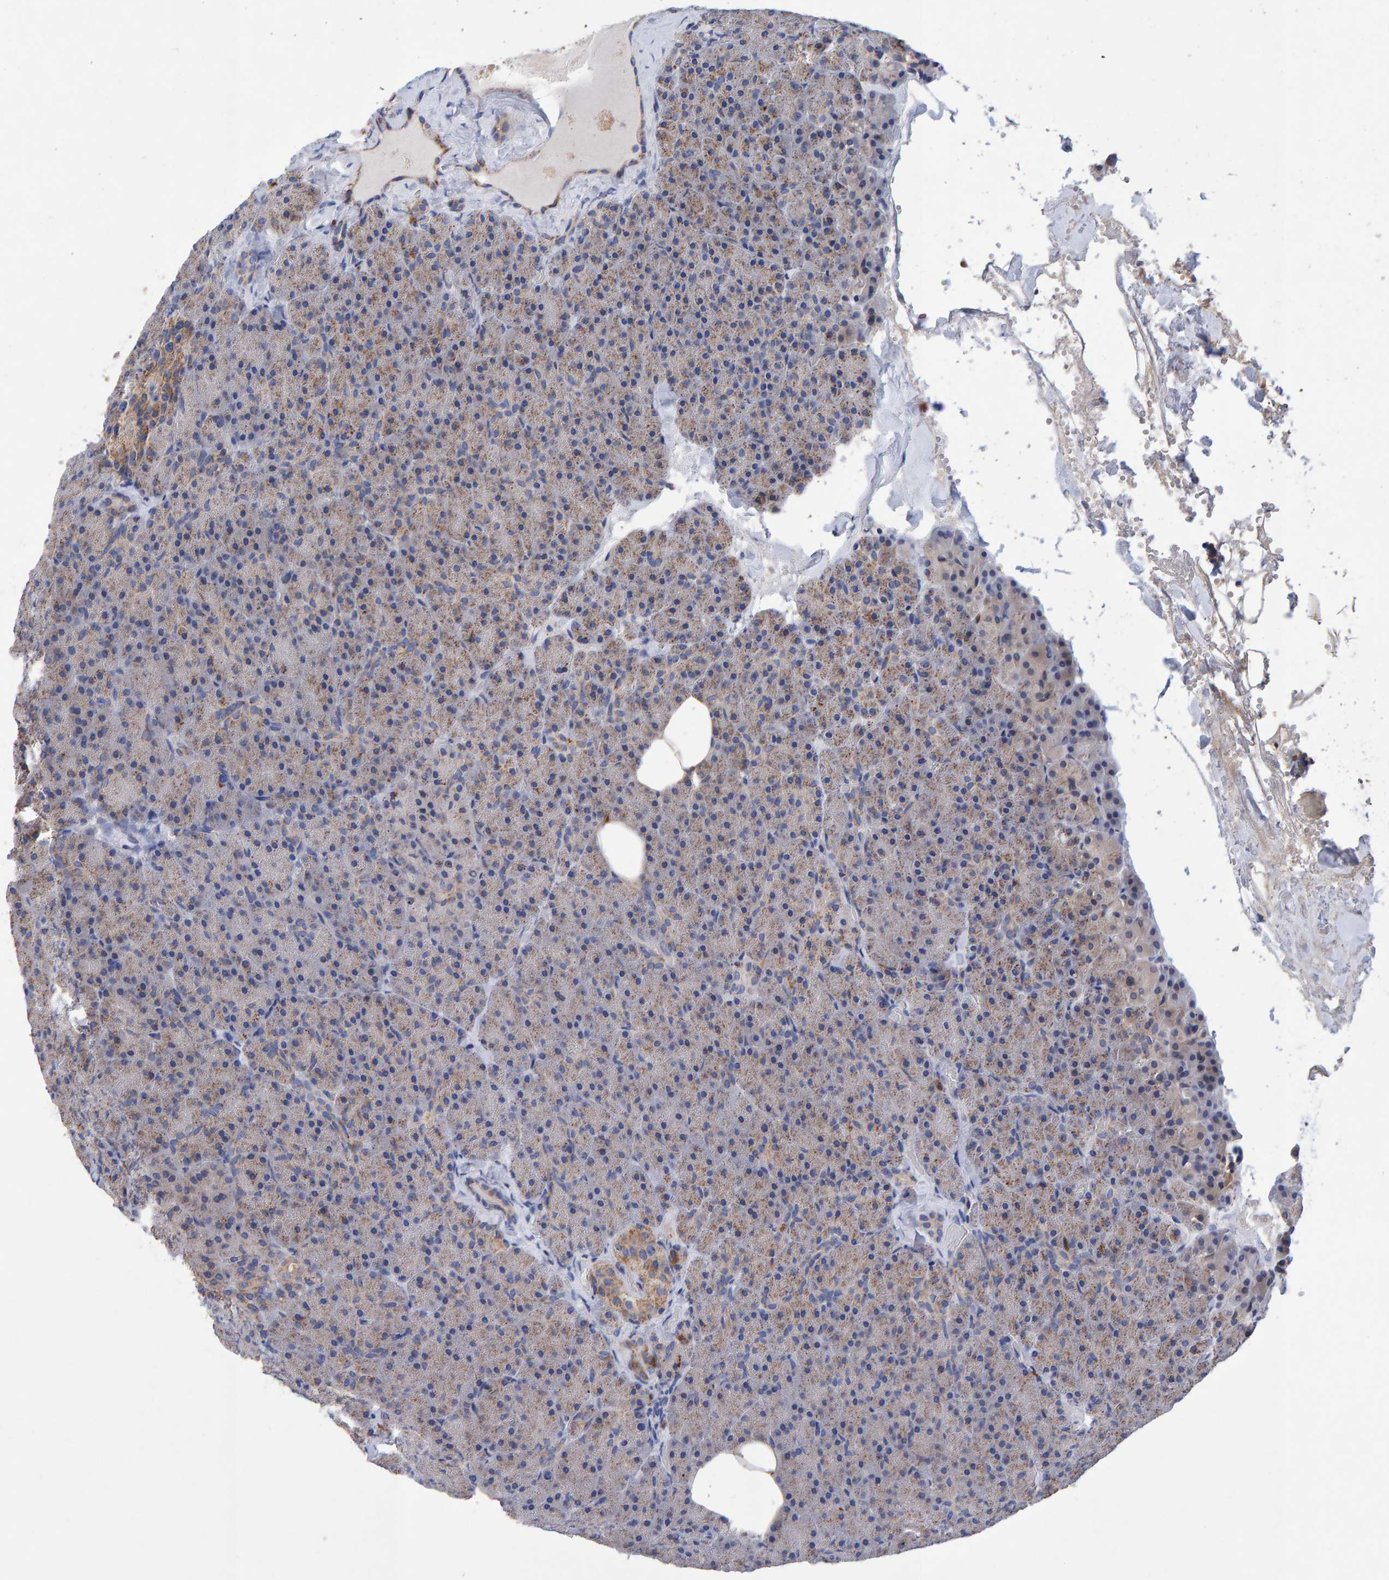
{"staining": {"intensity": "moderate", "quantity": "25%-75%", "location": "cytoplasmic/membranous"}, "tissue": "pancreas", "cell_type": "Exocrine glandular cells", "image_type": "normal", "snomed": [{"axis": "morphology", "description": "Normal tissue, NOS"}, {"axis": "morphology", "description": "Carcinoid, malignant, NOS"}, {"axis": "topography", "description": "Pancreas"}], "caption": "Benign pancreas was stained to show a protein in brown. There is medium levels of moderate cytoplasmic/membranous staining in about 25%-75% of exocrine glandular cells. The staining was performed using DAB (3,3'-diaminobenzidine) to visualize the protein expression in brown, while the nuclei were stained in blue with hematoxylin (Magnification: 20x).", "gene": "EFR3A", "patient": {"sex": "female", "age": 35}}